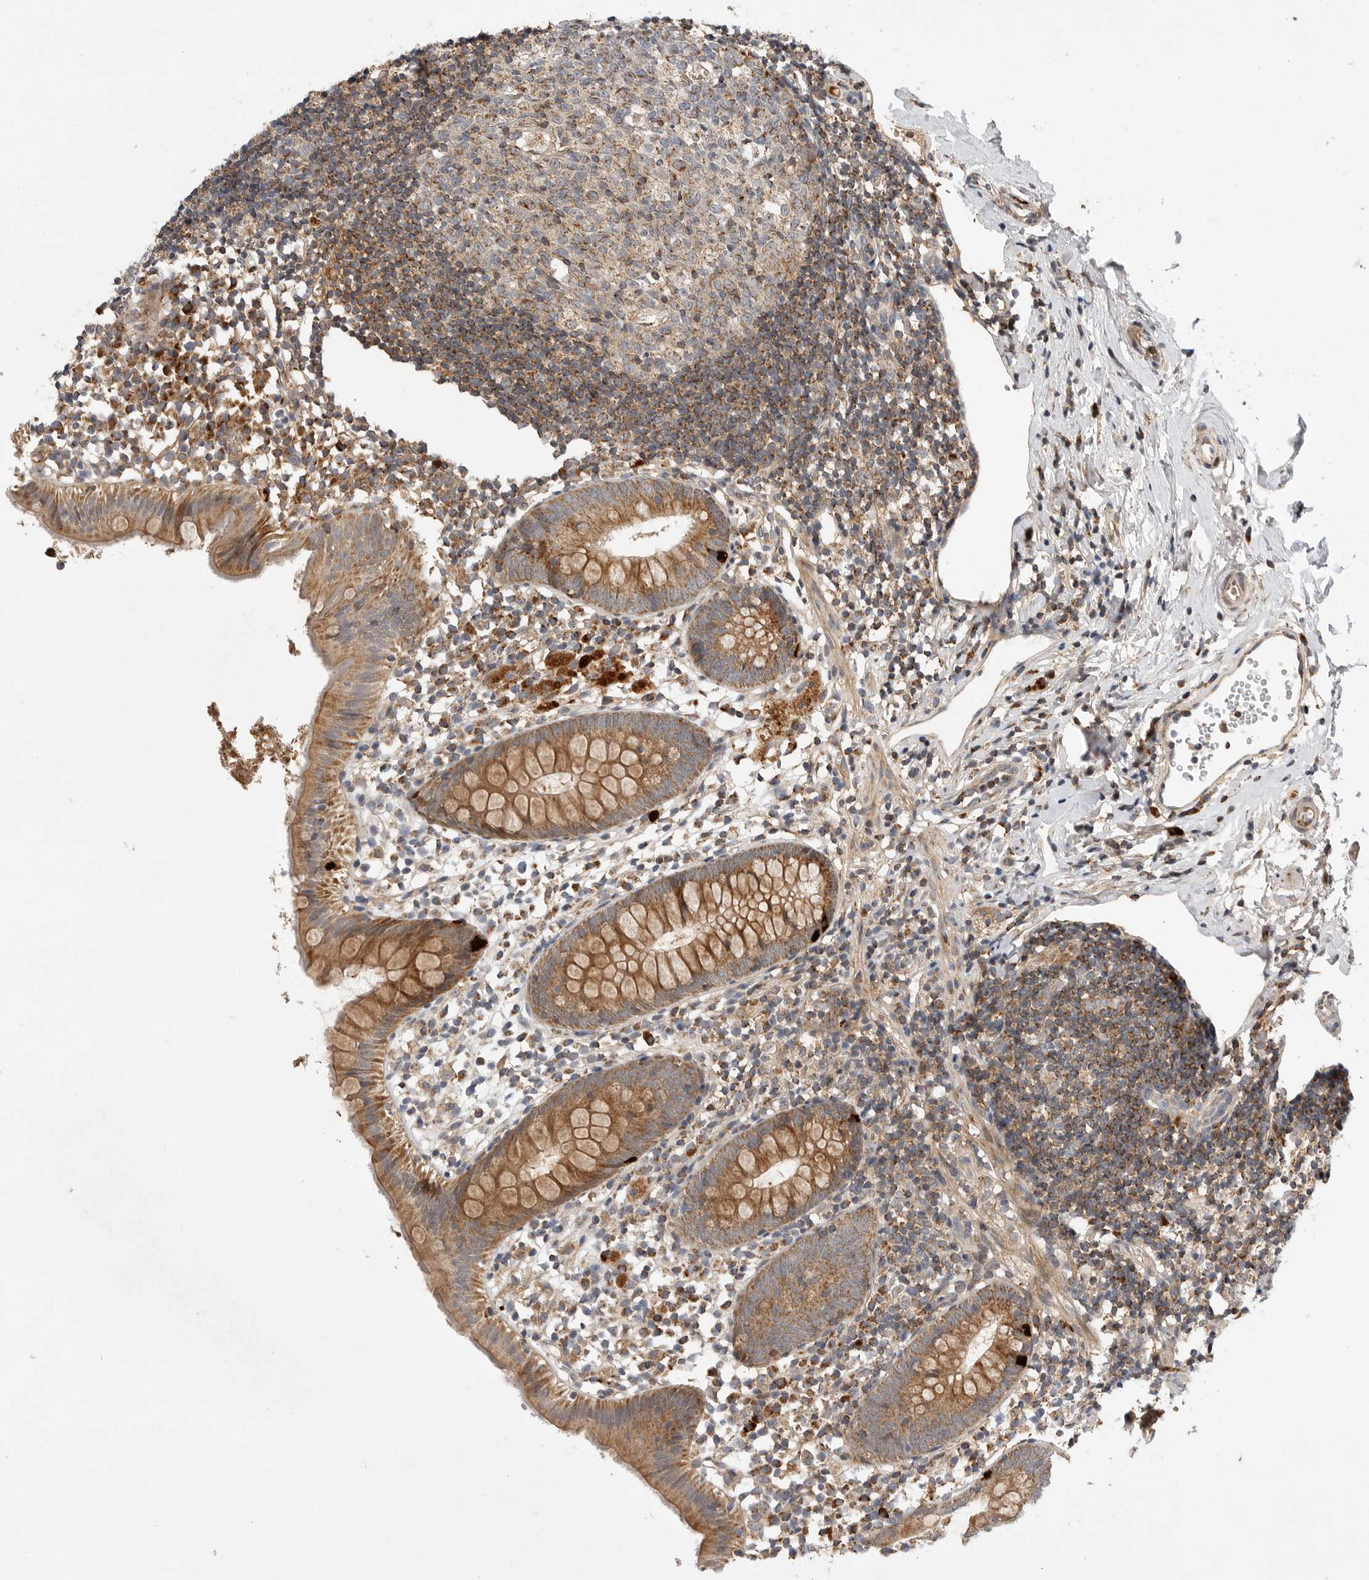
{"staining": {"intensity": "moderate", "quantity": ">75%", "location": "cytoplasmic/membranous"}, "tissue": "appendix", "cell_type": "Glandular cells", "image_type": "normal", "snomed": [{"axis": "morphology", "description": "Normal tissue, NOS"}, {"axis": "topography", "description": "Appendix"}], "caption": "Immunohistochemical staining of normal human appendix displays >75% levels of moderate cytoplasmic/membranous protein positivity in approximately >75% of glandular cells.", "gene": "KYAT3", "patient": {"sex": "female", "age": 20}}